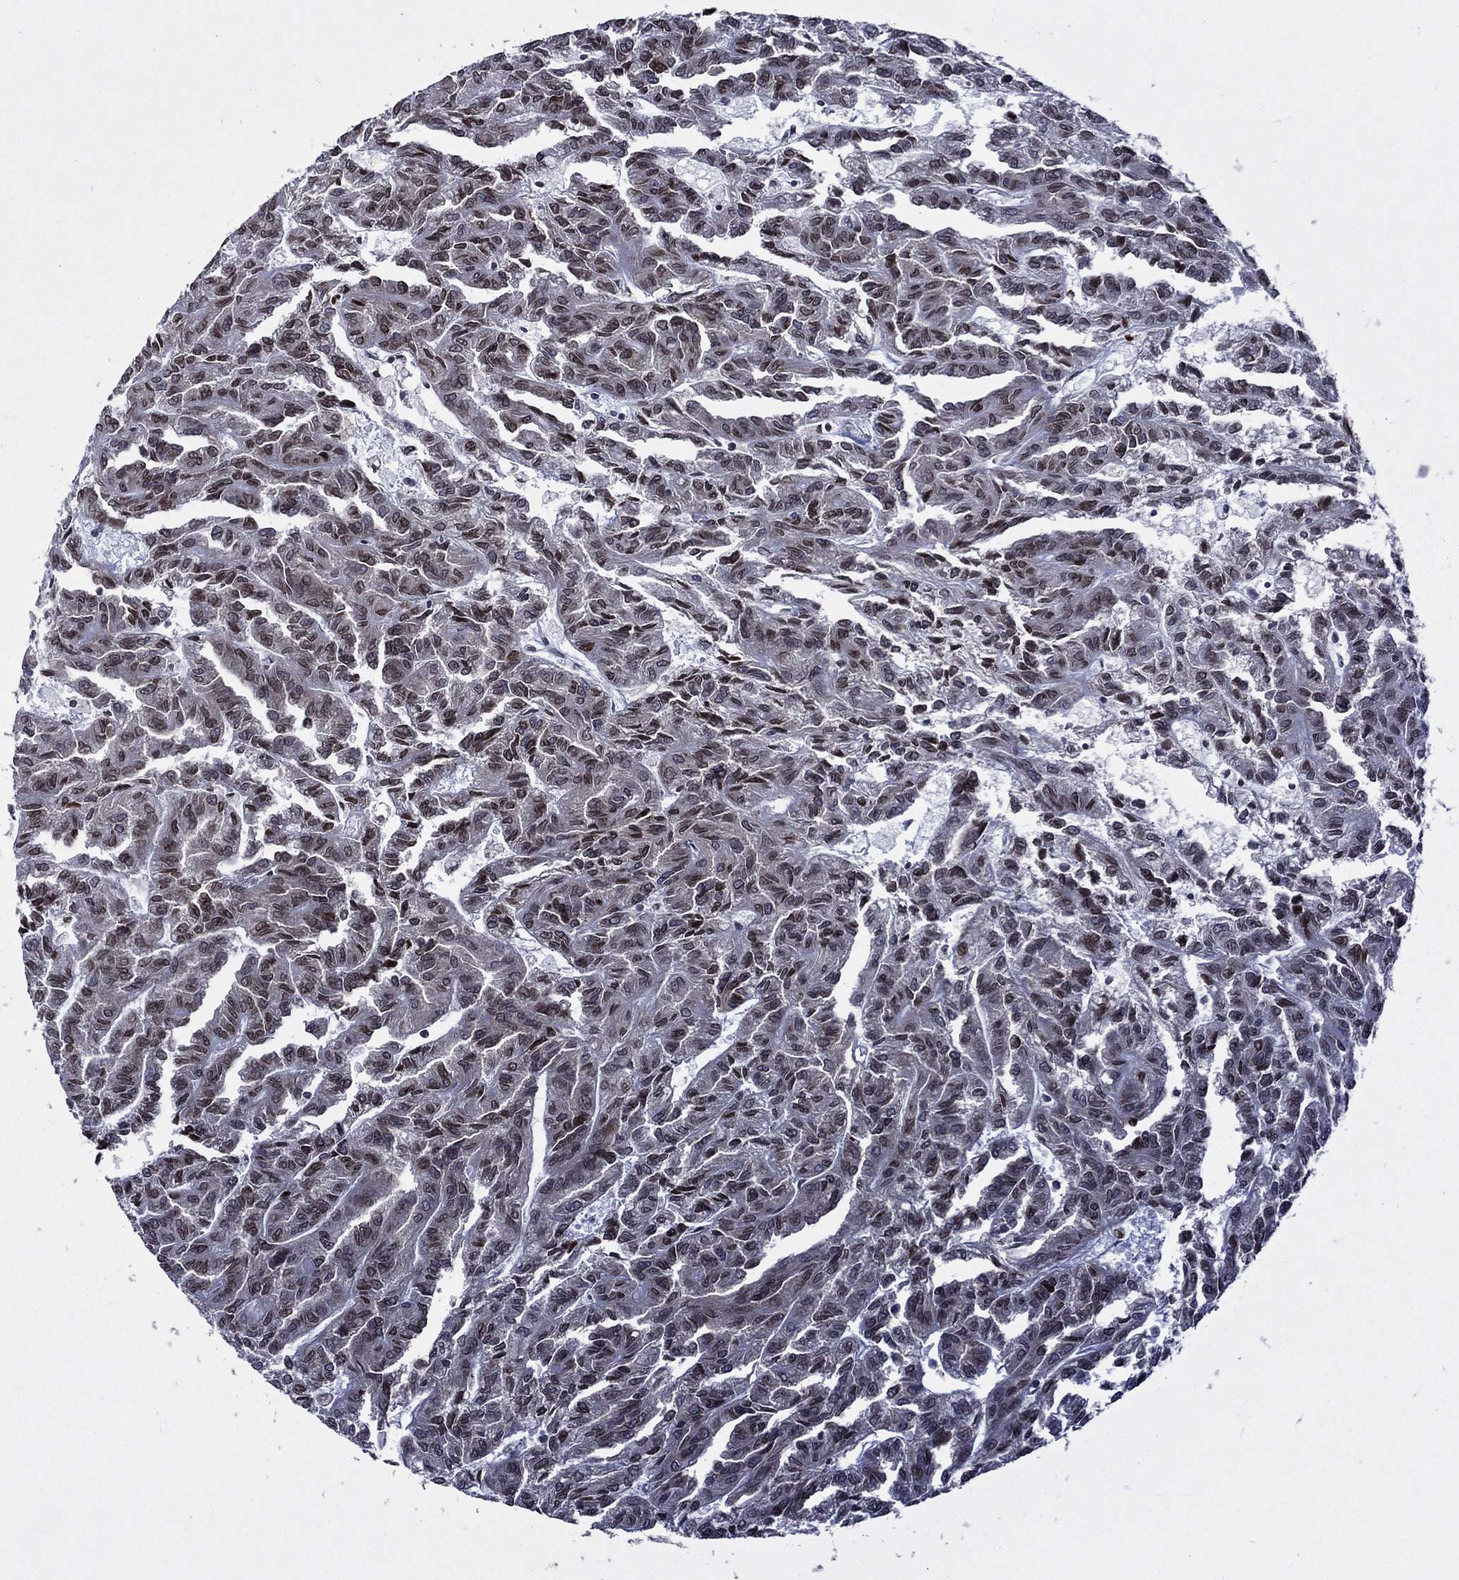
{"staining": {"intensity": "moderate", "quantity": "25%-75%", "location": "nuclear"}, "tissue": "renal cancer", "cell_type": "Tumor cells", "image_type": "cancer", "snomed": [{"axis": "morphology", "description": "Adenocarcinoma, NOS"}, {"axis": "topography", "description": "Kidney"}], "caption": "IHC staining of renal adenocarcinoma, which reveals medium levels of moderate nuclear expression in approximately 25%-75% of tumor cells indicating moderate nuclear protein positivity. The staining was performed using DAB (brown) for protein detection and nuclei were counterstained in hematoxylin (blue).", "gene": "CETN3", "patient": {"sex": "male", "age": 79}}